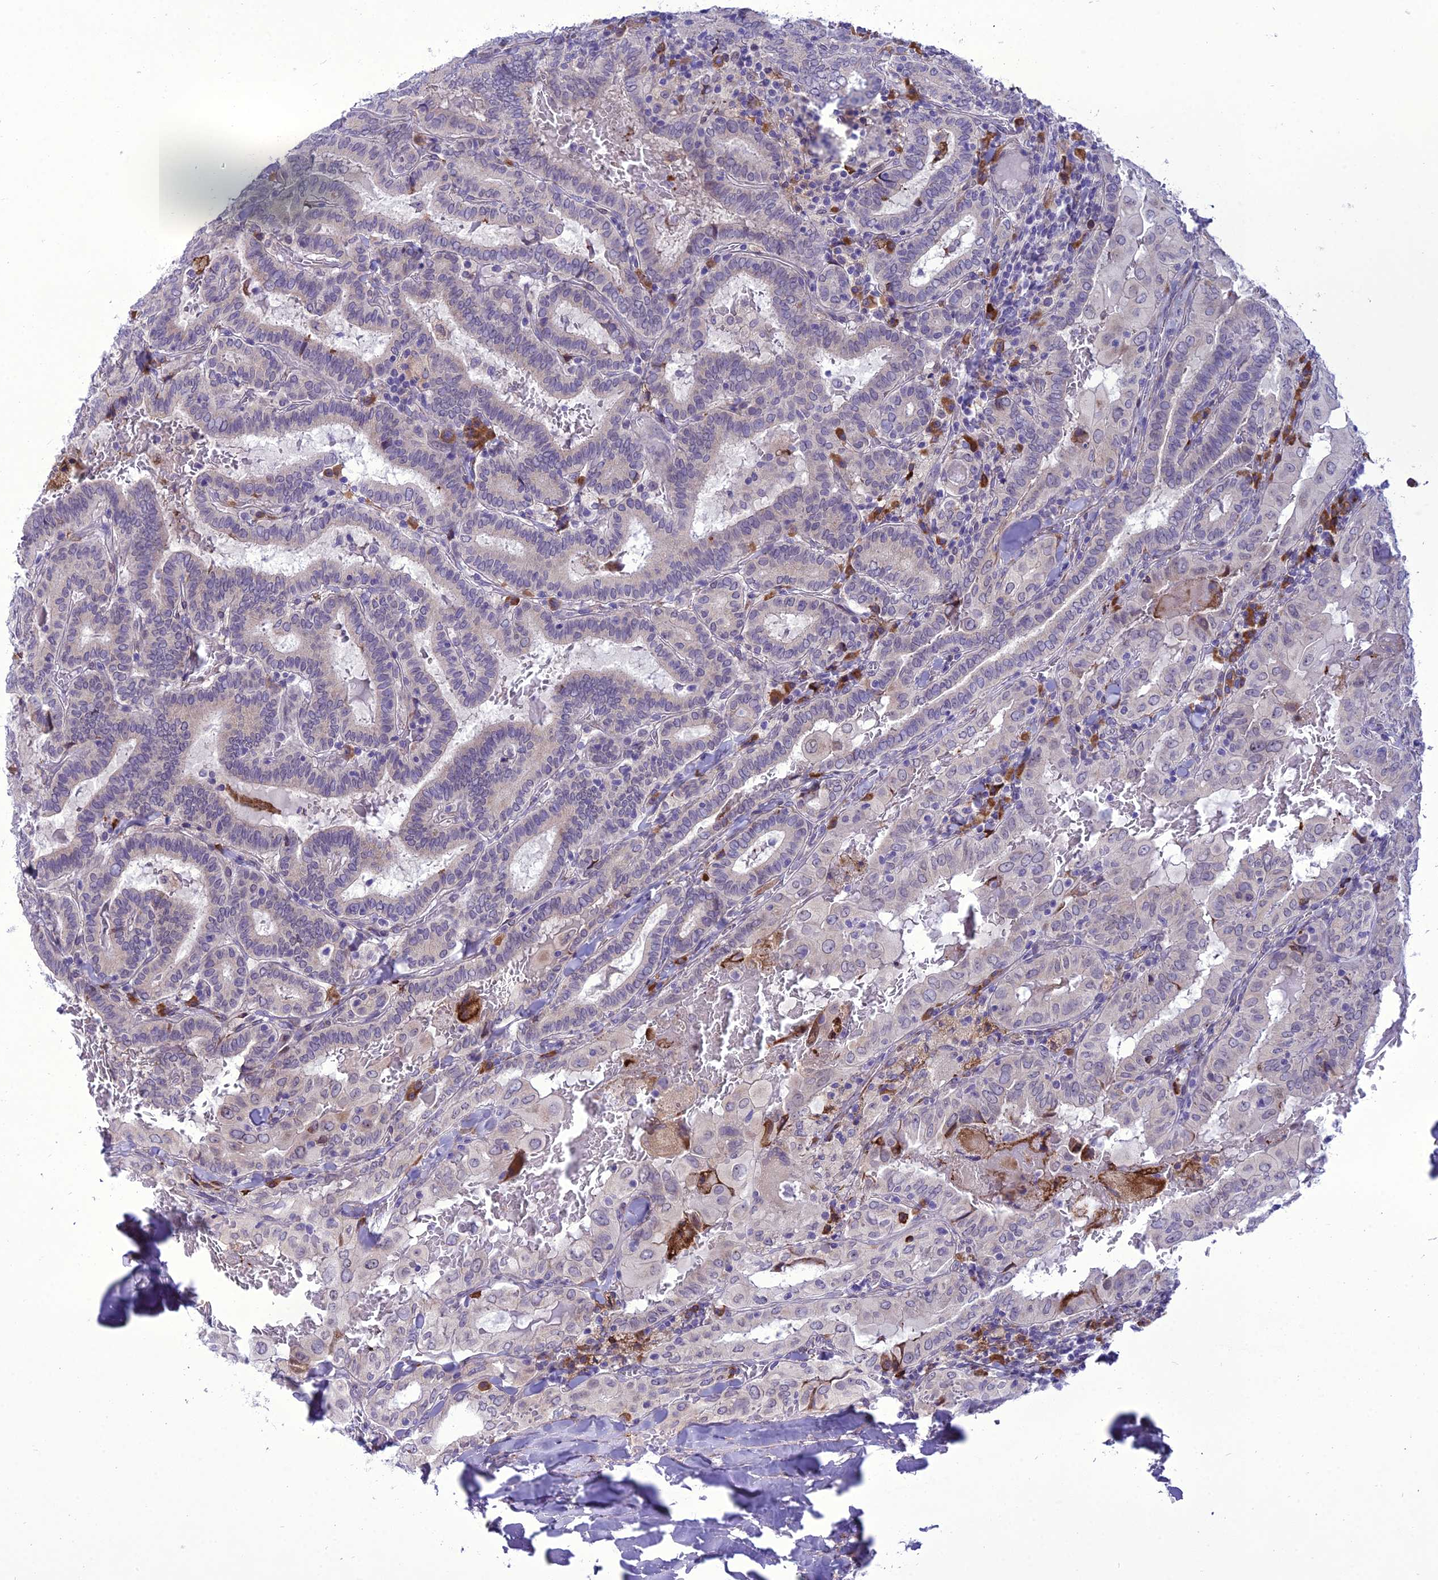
{"staining": {"intensity": "negative", "quantity": "none", "location": "none"}, "tissue": "thyroid cancer", "cell_type": "Tumor cells", "image_type": "cancer", "snomed": [{"axis": "morphology", "description": "Papillary adenocarcinoma, NOS"}, {"axis": "topography", "description": "Thyroid gland"}], "caption": "DAB immunohistochemical staining of thyroid papillary adenocarcinoma reveals no significant positivity in tumor cells.", "gene": "NEURL2", "patient": {"sex": "female", "age": 72}}